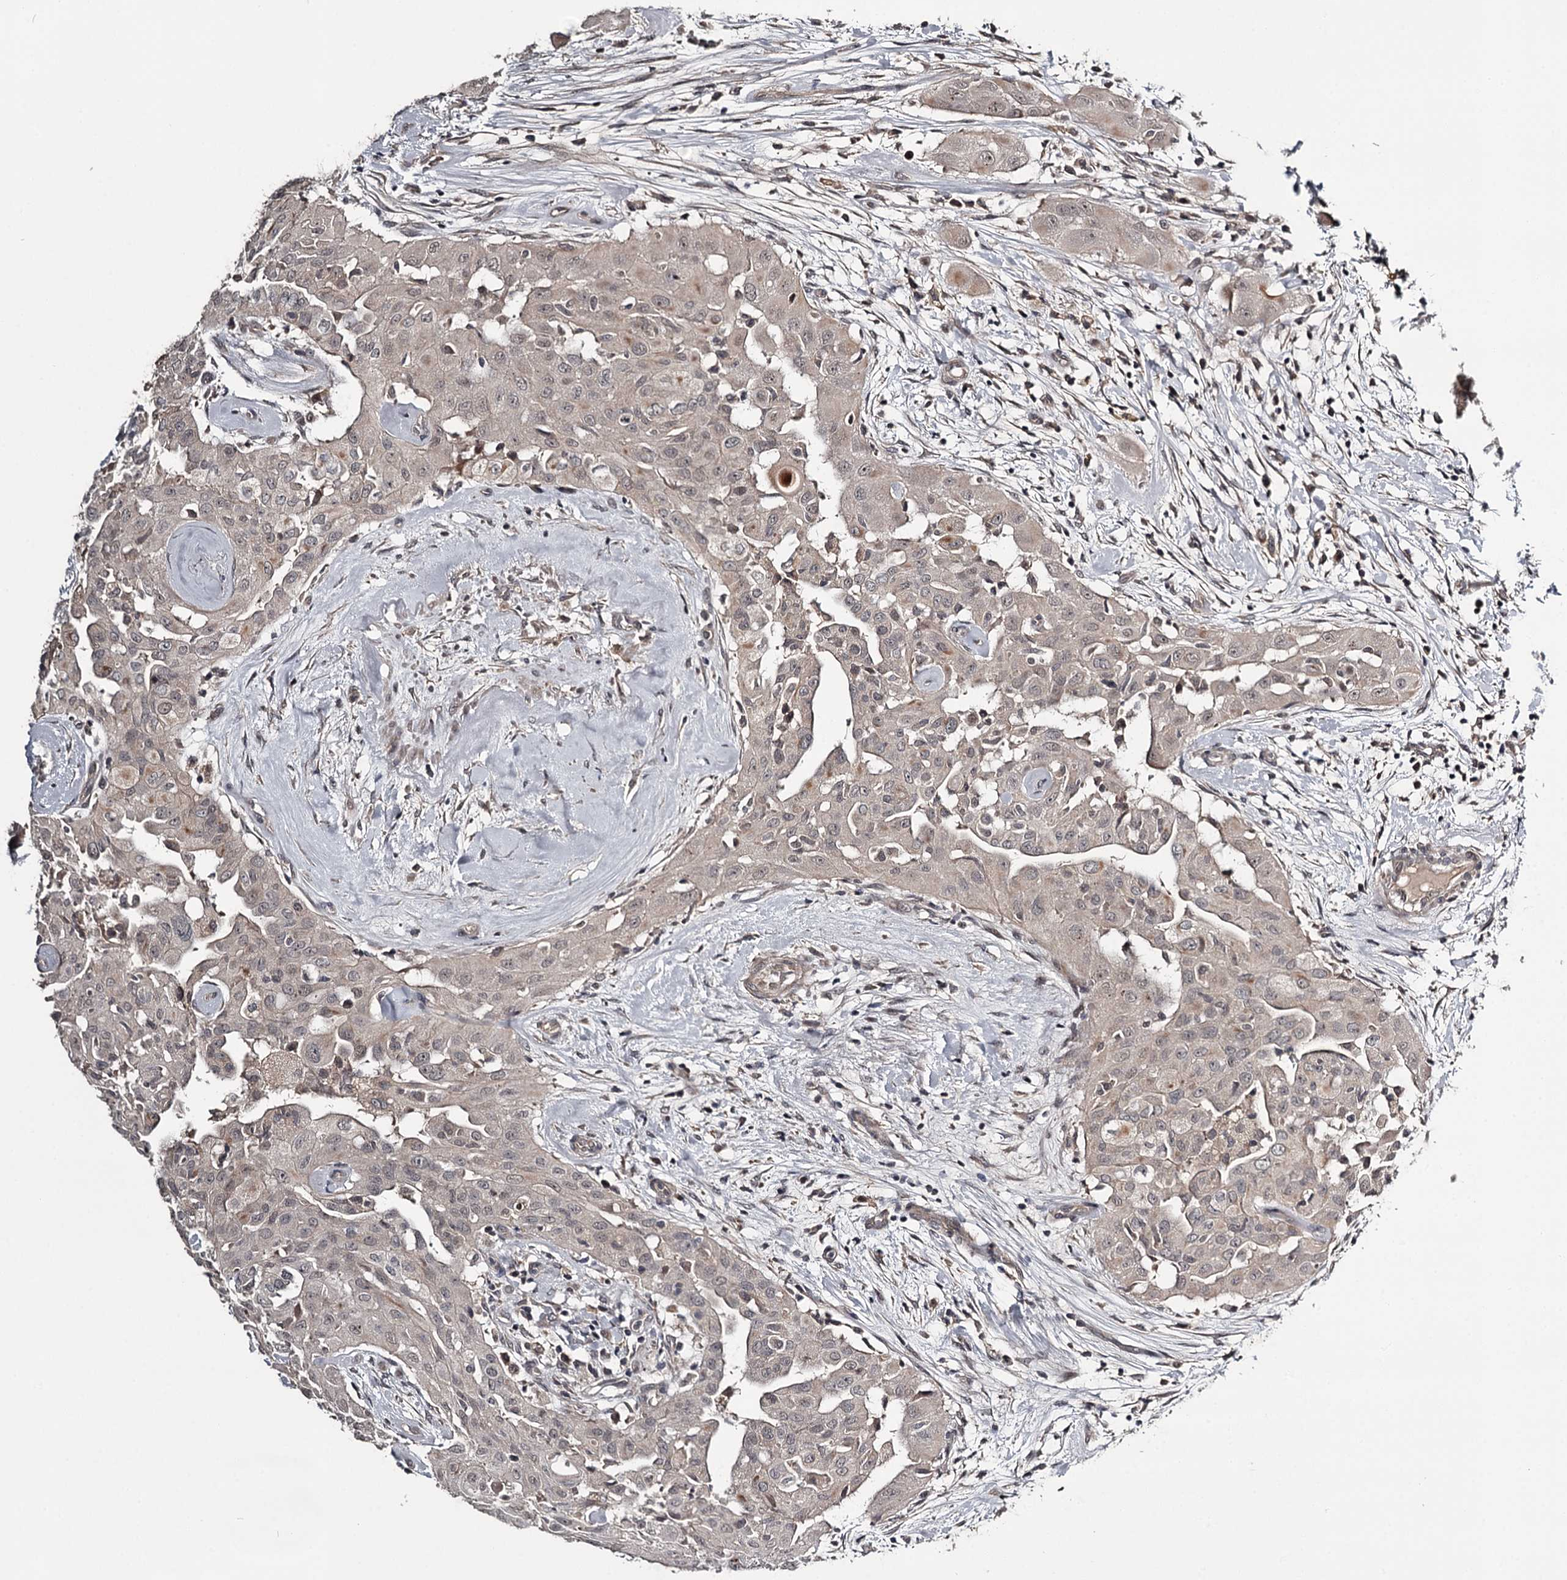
{"staining": {"intensity": "weak", "quantity": "<25%", "location": "cytoplasmic/membranous"}, "tissue": "thyroid cancer", "cell_type": "Tumor cells", "image_type": "cancer", "snomed": [{"axis": "morphology", "description": "Papillary adenocarcinoma, NOS"}, {"axis": "topography", "description": "Thyroid gland"}], "caption": "Protein analysis of thyroid cancer (papillary adenocarcinoma) displays no significant positivity in tumor cells. (DAB IHC visualized using brightfield microscopy, high magnification).", "gene": "CWF19L2", "patient": {"sex": "female", "age": 59}}